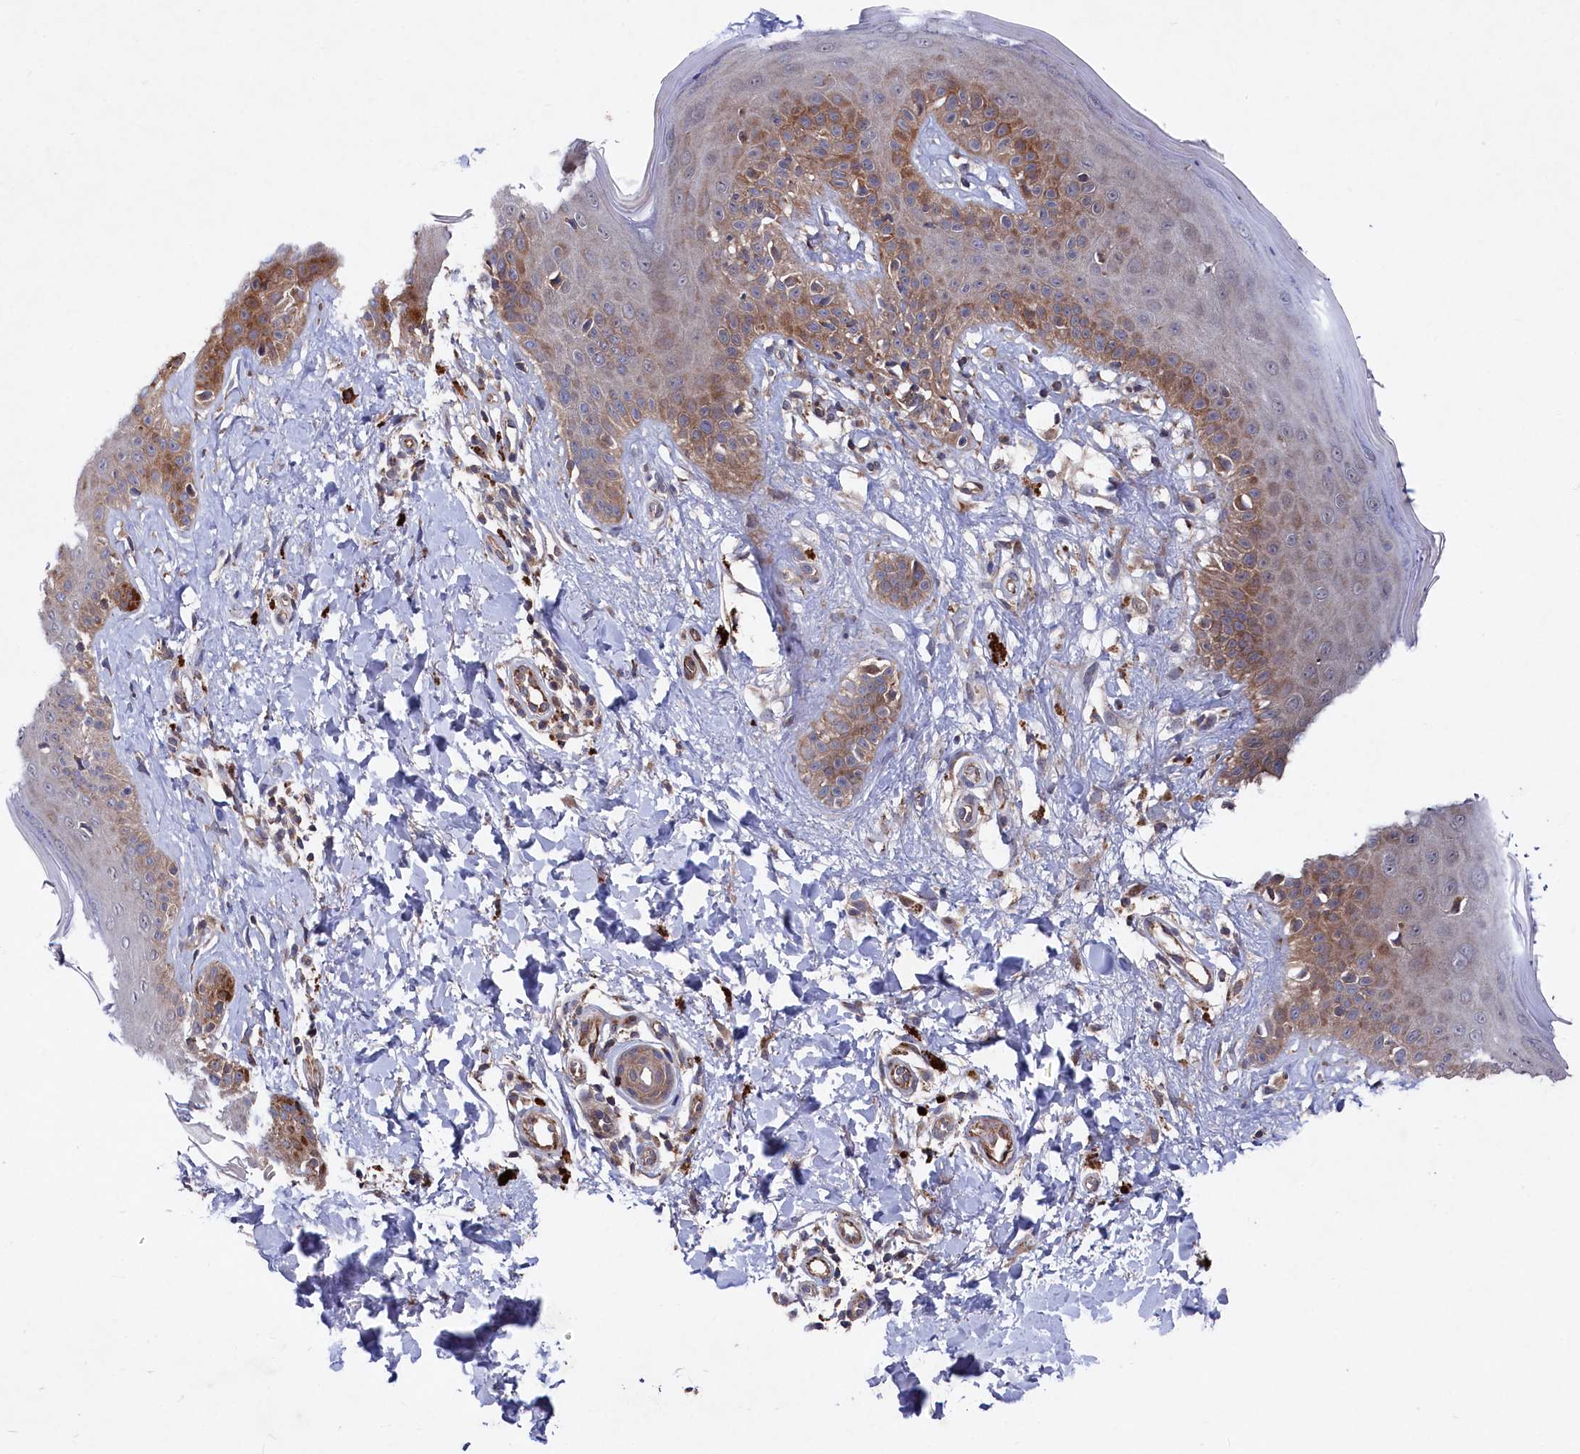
{"staining": {"intensity": "moderate", "quantity": "25%-75%", "location": "cytoplasmic/membranous,nuclear"}, "tissue": "skin", "cell_type": "Fibroblasts", "image_type": "normal", "snomed": [{"axis": "morphology", "description": "Normal tissue, NOS"}, {"axis": "topography", "description": "Skin"}], "caption": "Fibroblasts display medium levels of moderate cytoplasmic/membranous,nuclear expression in approximately 25%-75% of cells in unremarkable human skin.", "gene": "SUPV3L1", "patient": {"sex": "male", "age": 52}}